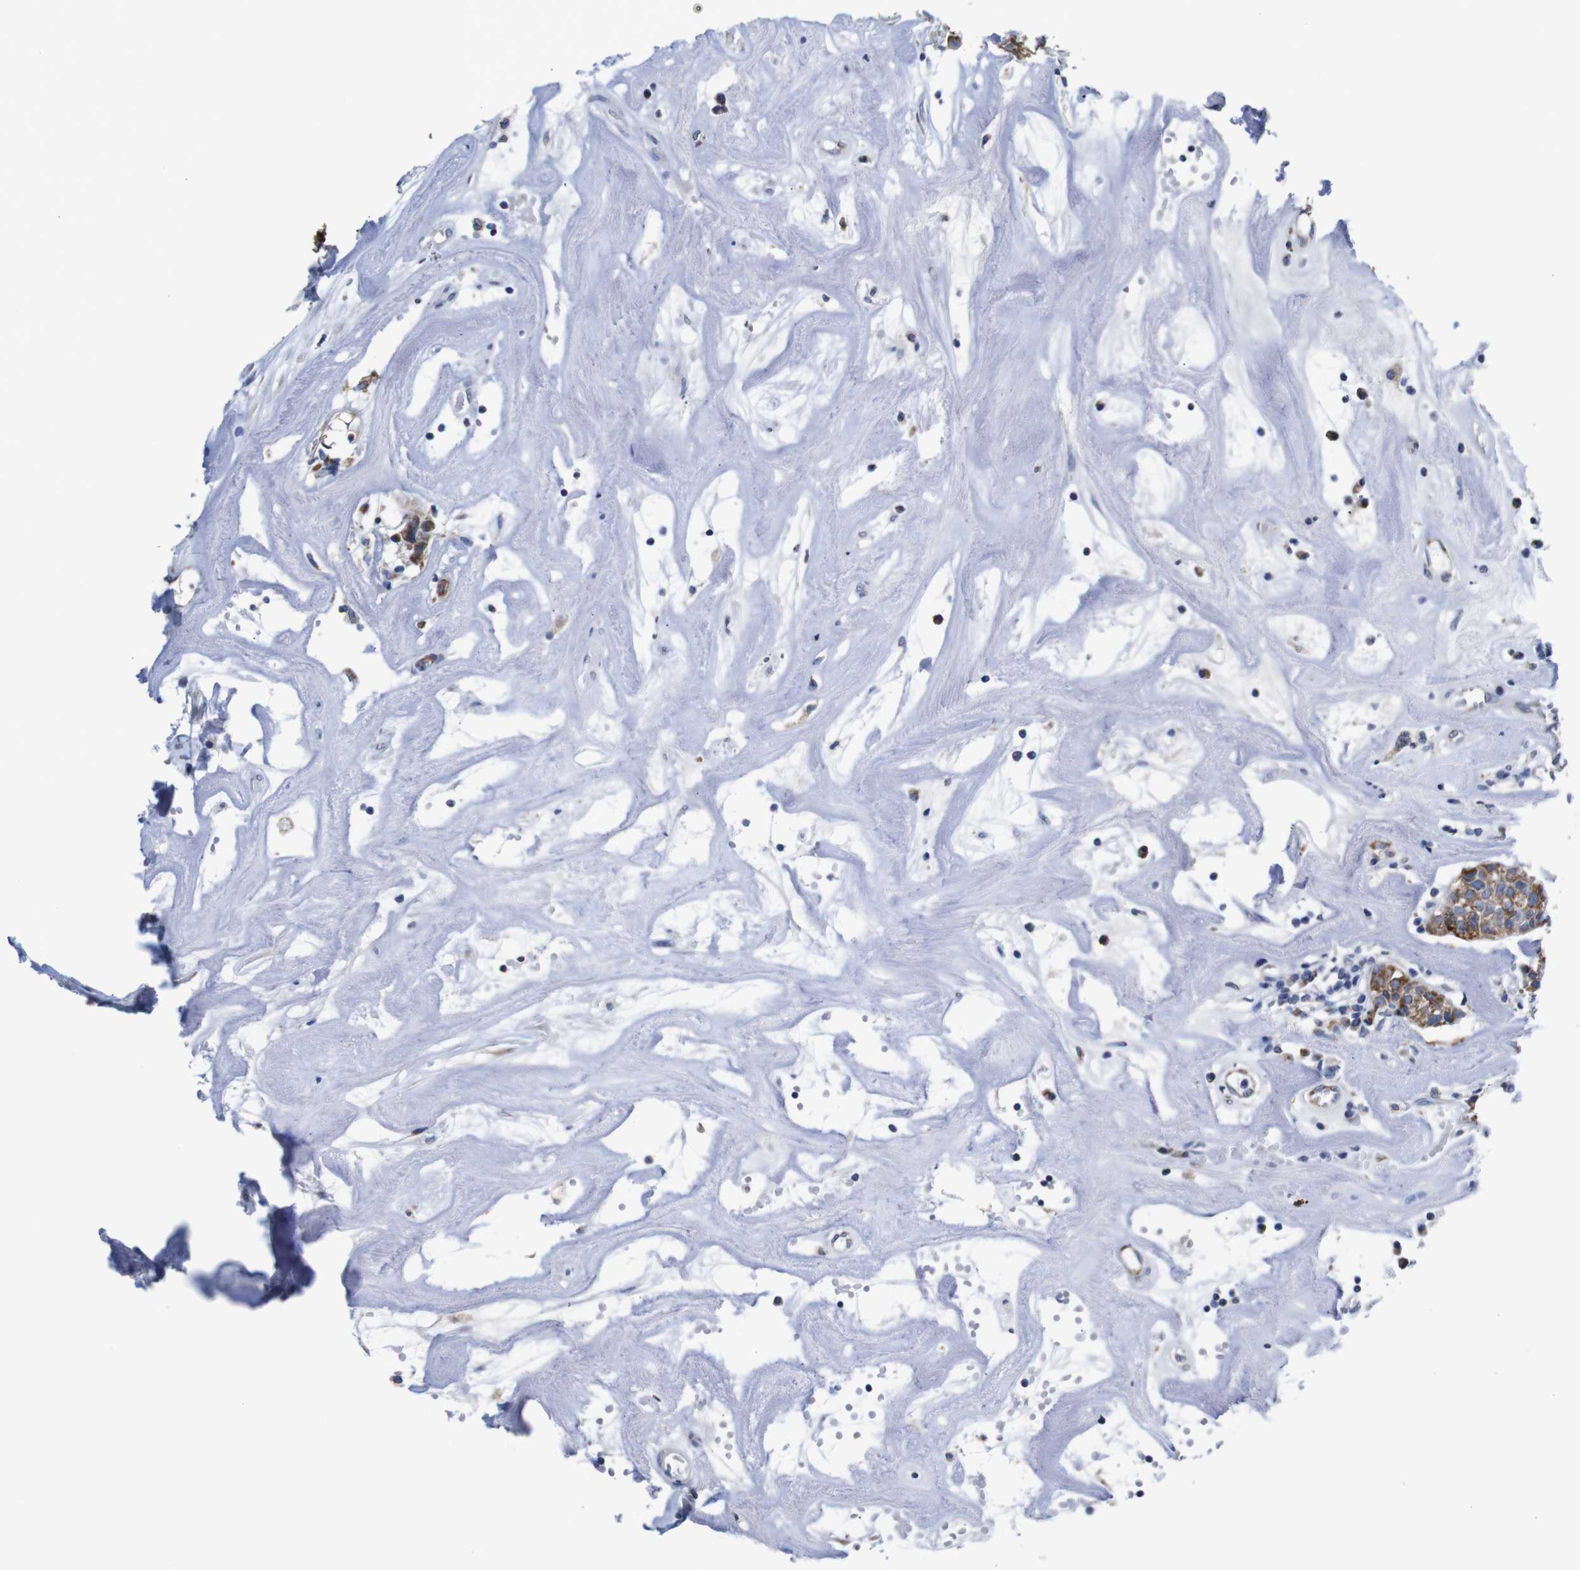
{"staining": {"intensity": "moderate", "quantity": "25%-75%", "location": "cytoplasmic/membranous"}, "tissue": "head and neck cancer", "cell_type": "Tumor cells", "image_type": "cancer", "snomed": [{"axis": "morphology", "description": "Adenocarcinoma, NOS"}, {"axis": "topography", "description": "Salivary gland"}, {"axis": "topography", "description": "Head-Neck"}], "caption": "A high-resolution micrograph shows immunohistochemistry staining of head and neck adenocarcinoma, which demonstrates moderate cytoplasmic/membranous expression in approximately 25%-75% of tumor cells.", "gene": "MAOA", "patient": {"sex": "female", "age": 65}}